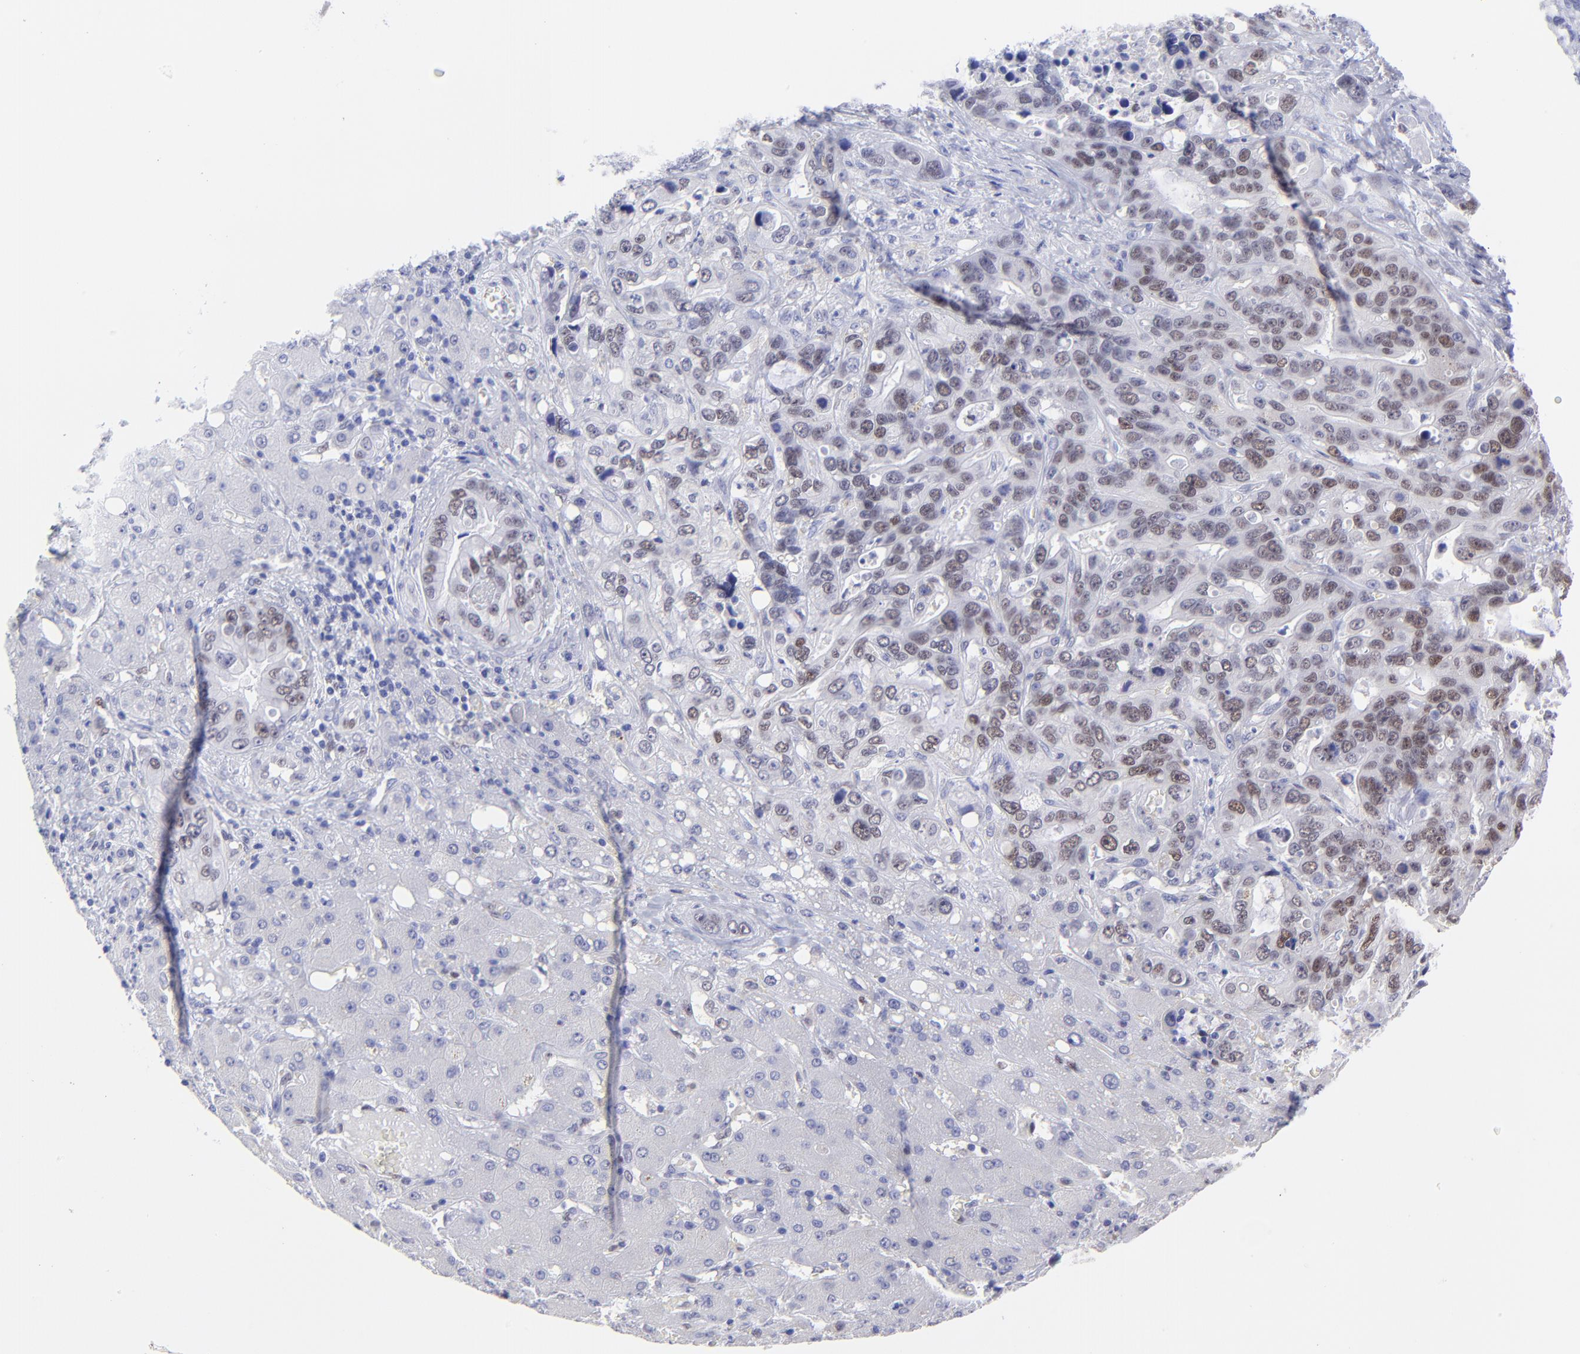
{"staining": {"intensity": "moderate", "quantity": "<25%", "location": "nuclear"}, "tissue": "liver cancer", "cell_type": "Tumor cells", "image_type": "cancer", "snomed": [{"axis": "morphology", "description": "Cholangiocarcinoma"}, {"axis": "topography", "description": "Liver"}], "caption": "Protein staining displays moderate nuclear positivity in approximately <25% of tumor cells in liver cholangiocarcinoma. Nuclei are stained in blue.", "gene": "KLF4", "patient": {"sex": "female", "age": 65}}